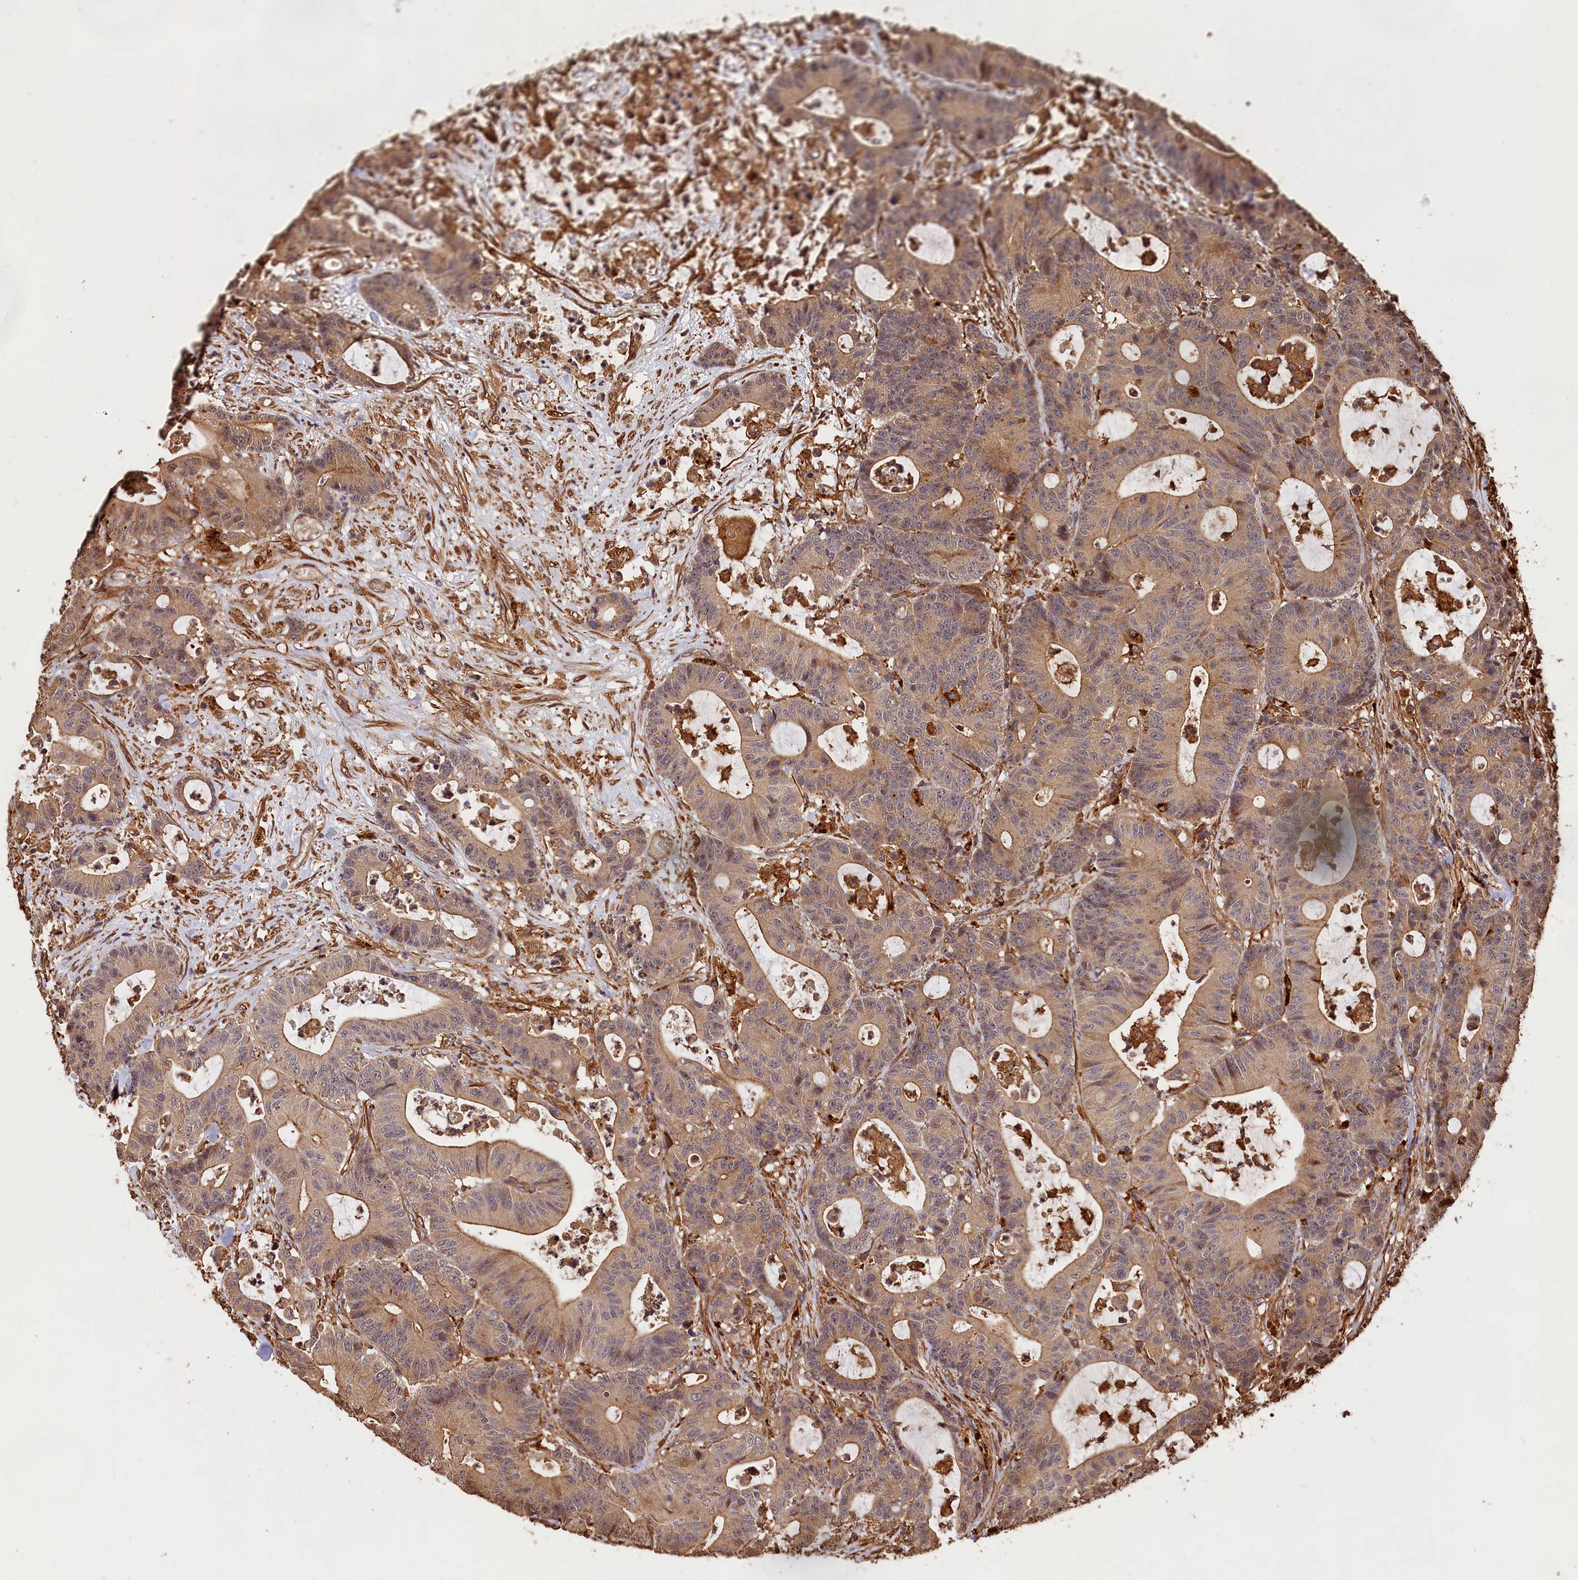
{"staining": {"intensity": "weak", "quantity": ">75%", "location": "cytoplasmic/membranous"}, "tissue": "colorectal cancer", "cell_type": "Tumor cells", "image_type": "cancer", "snomed": [{"axis": "morphology", "description": "Adenocarcinoma, NOS"}, {"axis": "topography", "description": "Colon"}], "caption": "Weak cytoplasmic/membranous expression is appreciated in approximately >75% of tumor cells in adenocarcinoma (colorectal).", "gene": "MMP15", "patient": {"sex": "female", "age": 84}}